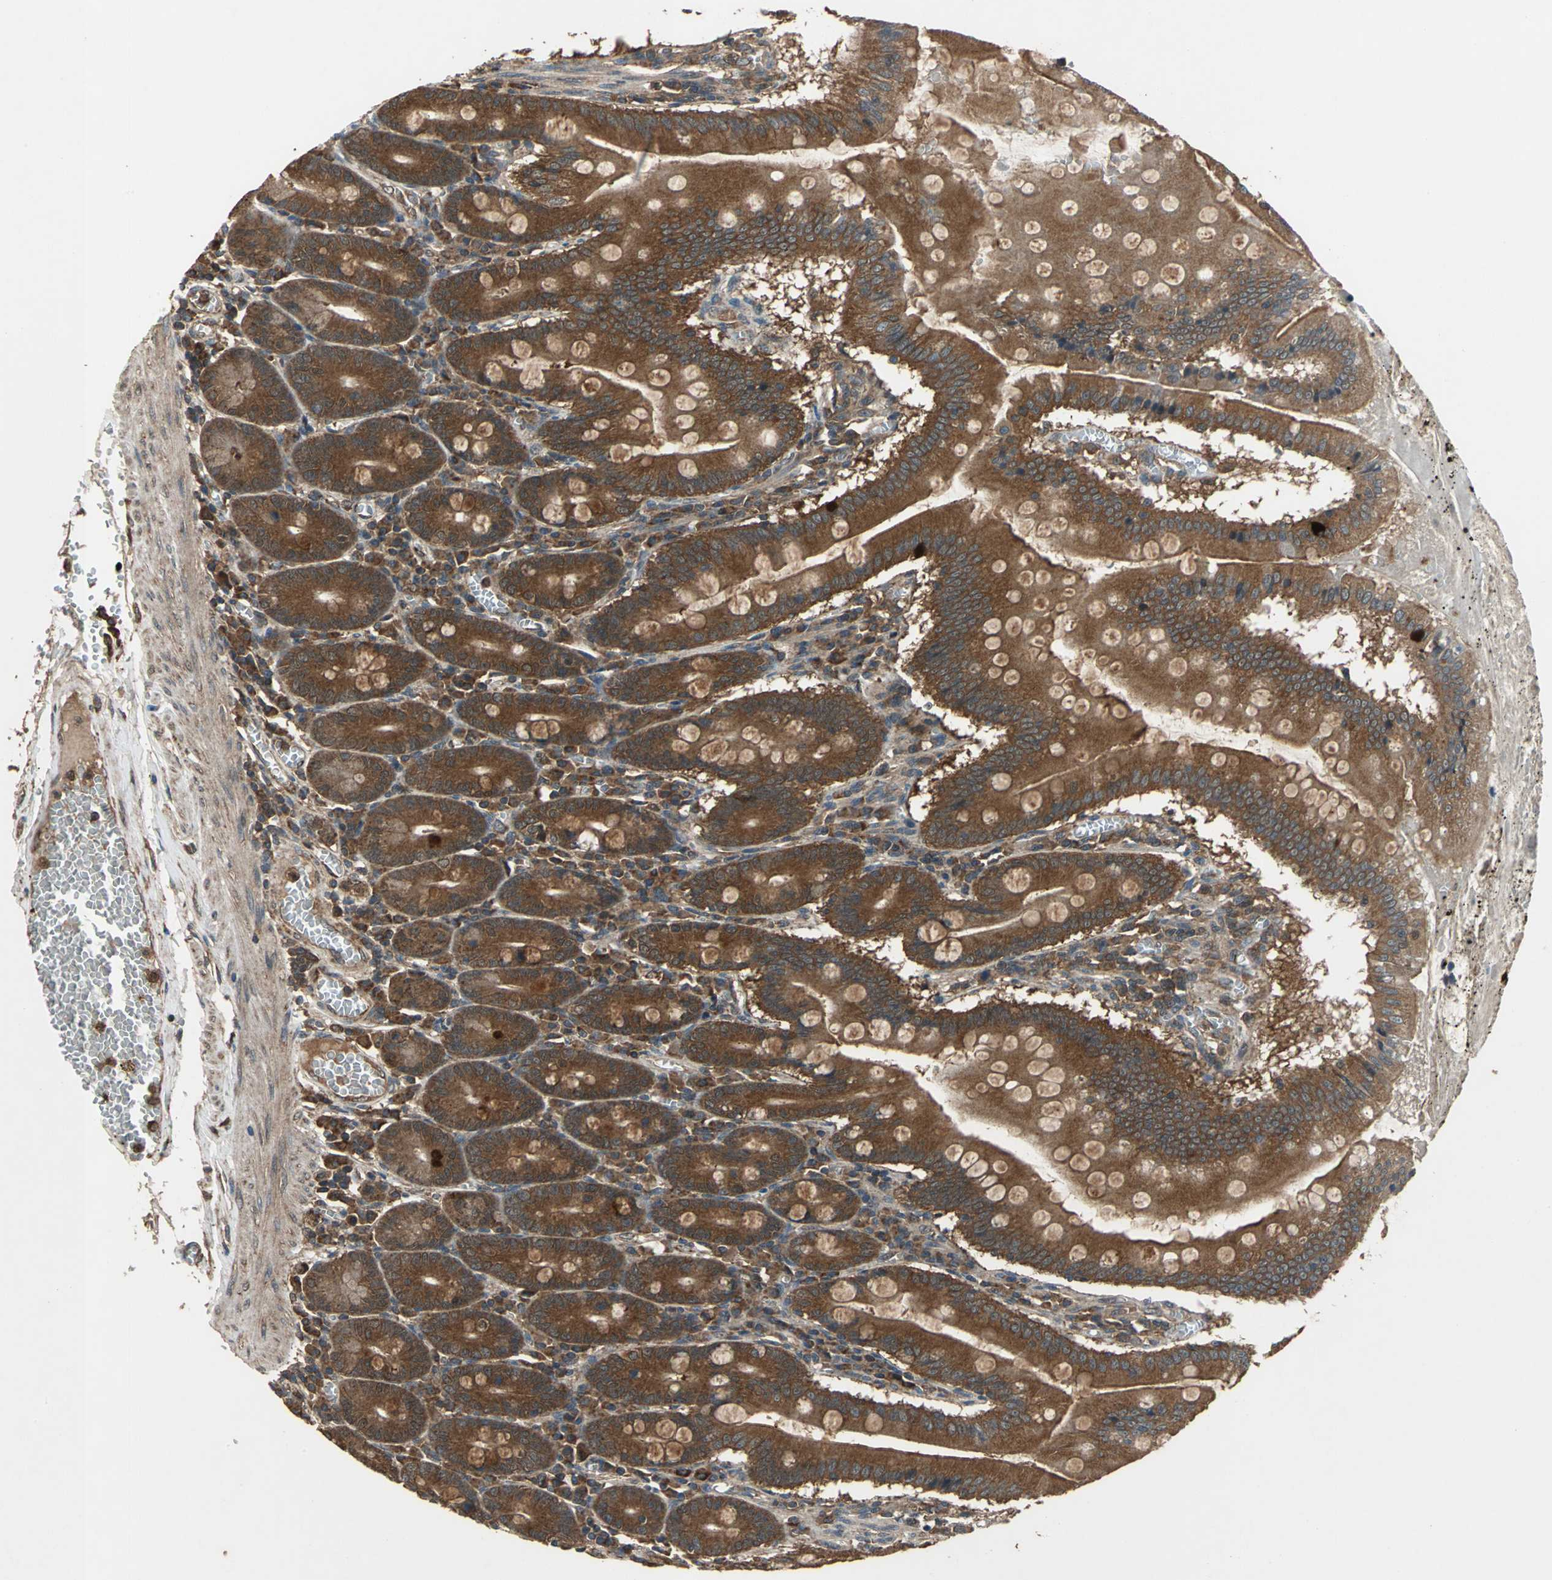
{"staining": {"intensity": "strong", "quantity": ">75%", "location": "cytoplasmic/membranous"}, "tissue": "small intestine", "cell_type": "Glandular cells", "image_type": "normal", "snomed": [{"axis": "morphology", "description": "Normal tissue, NOS"}, {"axis": "topography", "description": "Small intestine"}], "caption": "The micrograph shows staining of normal small intestine, revealing strong cytoplasmic/membranous protein staining (brown color) within glandular cells. (DAB IHC, brown staining for protein, blue staining for nuclei).", "gene": "ZNF608", "patient": {"sex": "male", "age": 71}}